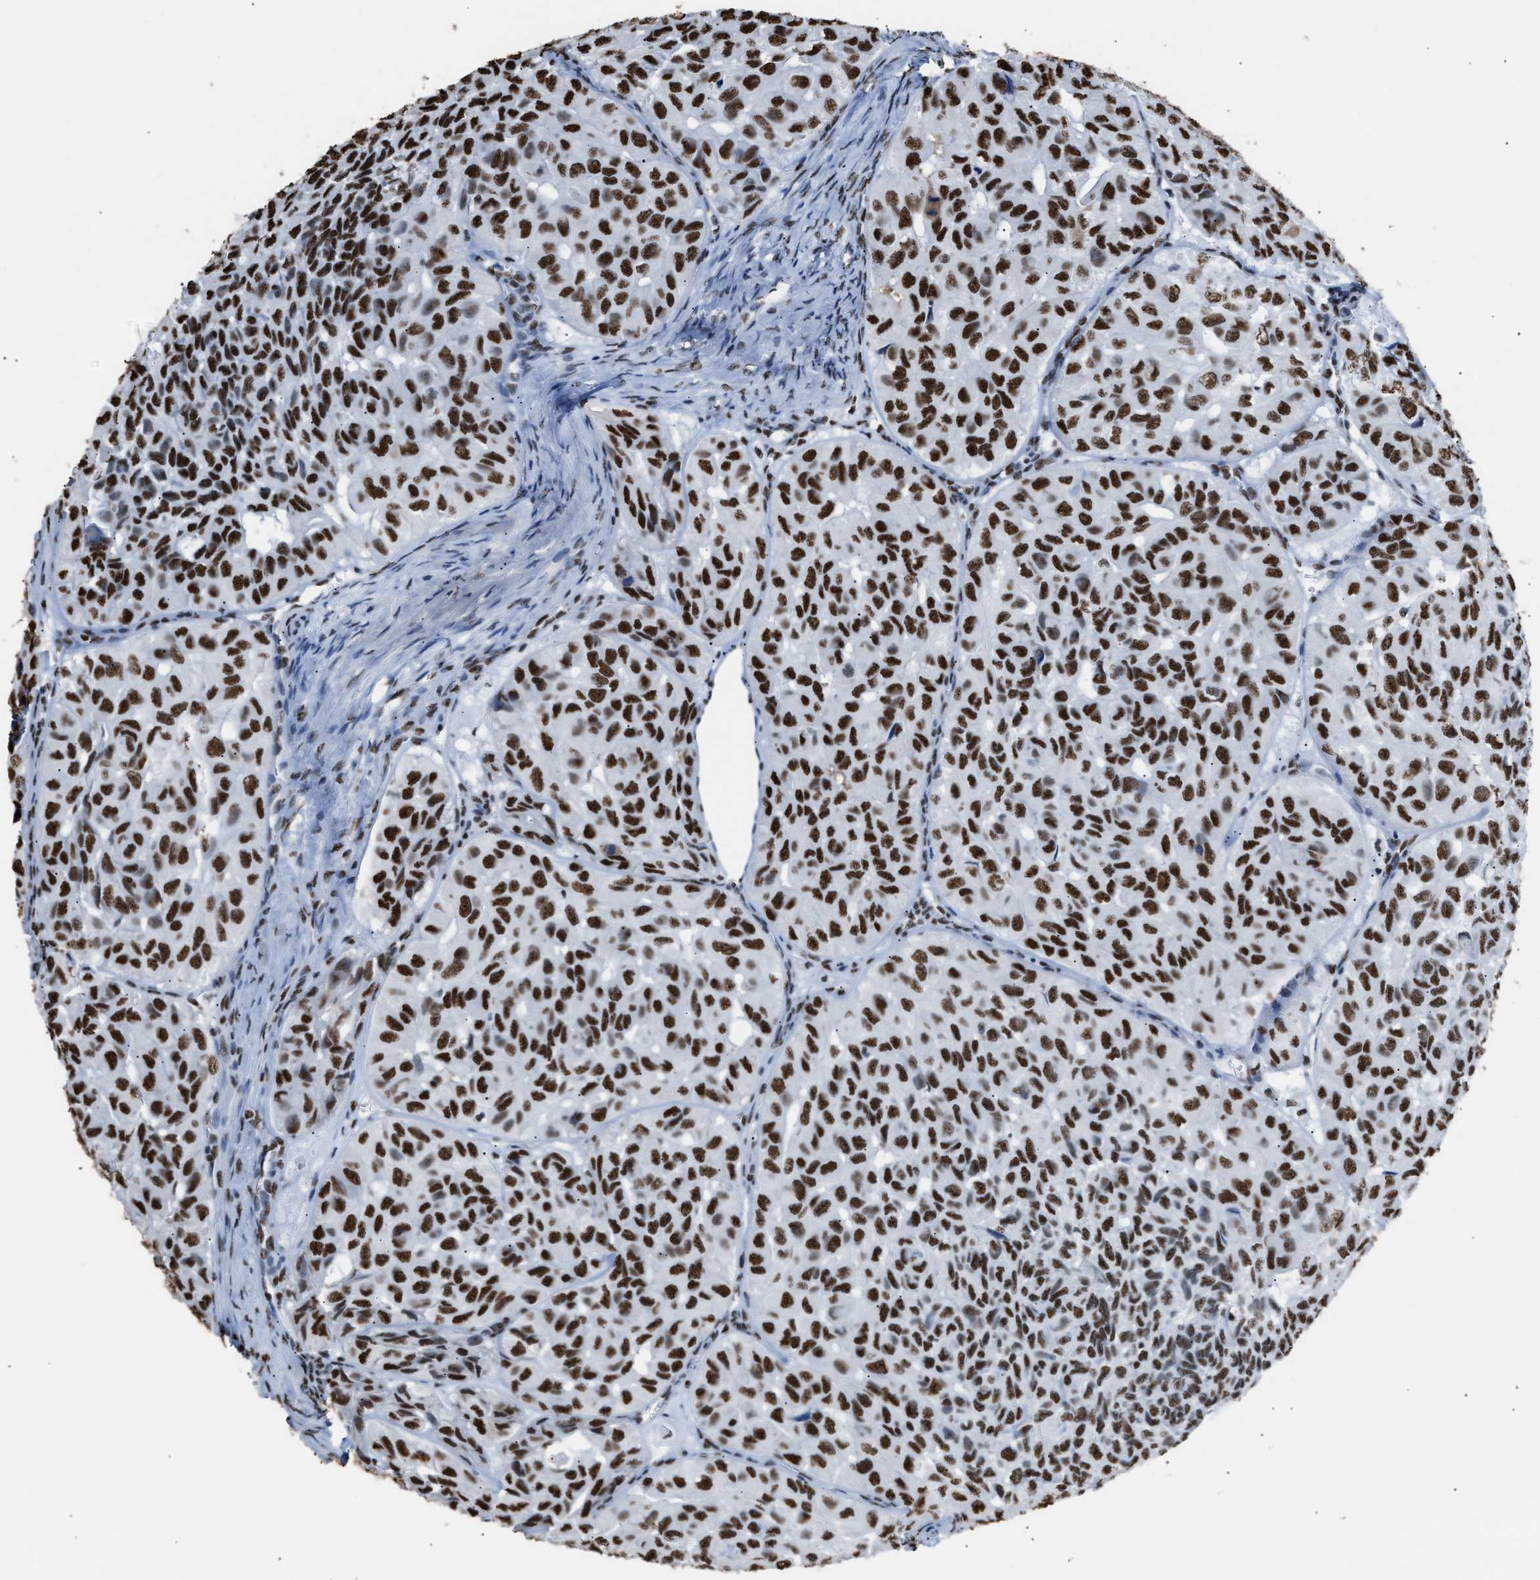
{"staining": {"intensity": "strong", "quantity": ">75%", "location": "nuclear"}, "tissue": "head and neck cancer", "cell_type": "Tumor cells", "image_type": "cancer", "snomed": [{"axis": "morphology", "description": "Adenocarcinoma, NOS"}, {"axis": "topography", "description": "Salivary gland, NOS"}, {"axis": "topography", "description": "Head-Neck"}], "caption": "DAB (3,3'-diaminobenzidine) immunohistochemical staining of human head and neck adenocarcinoma displays strong nuclear protein positivity in approximately >75% of tumor cells.", "gene": "CCAR2", "patient": {"sex": "female", "age": 76}}